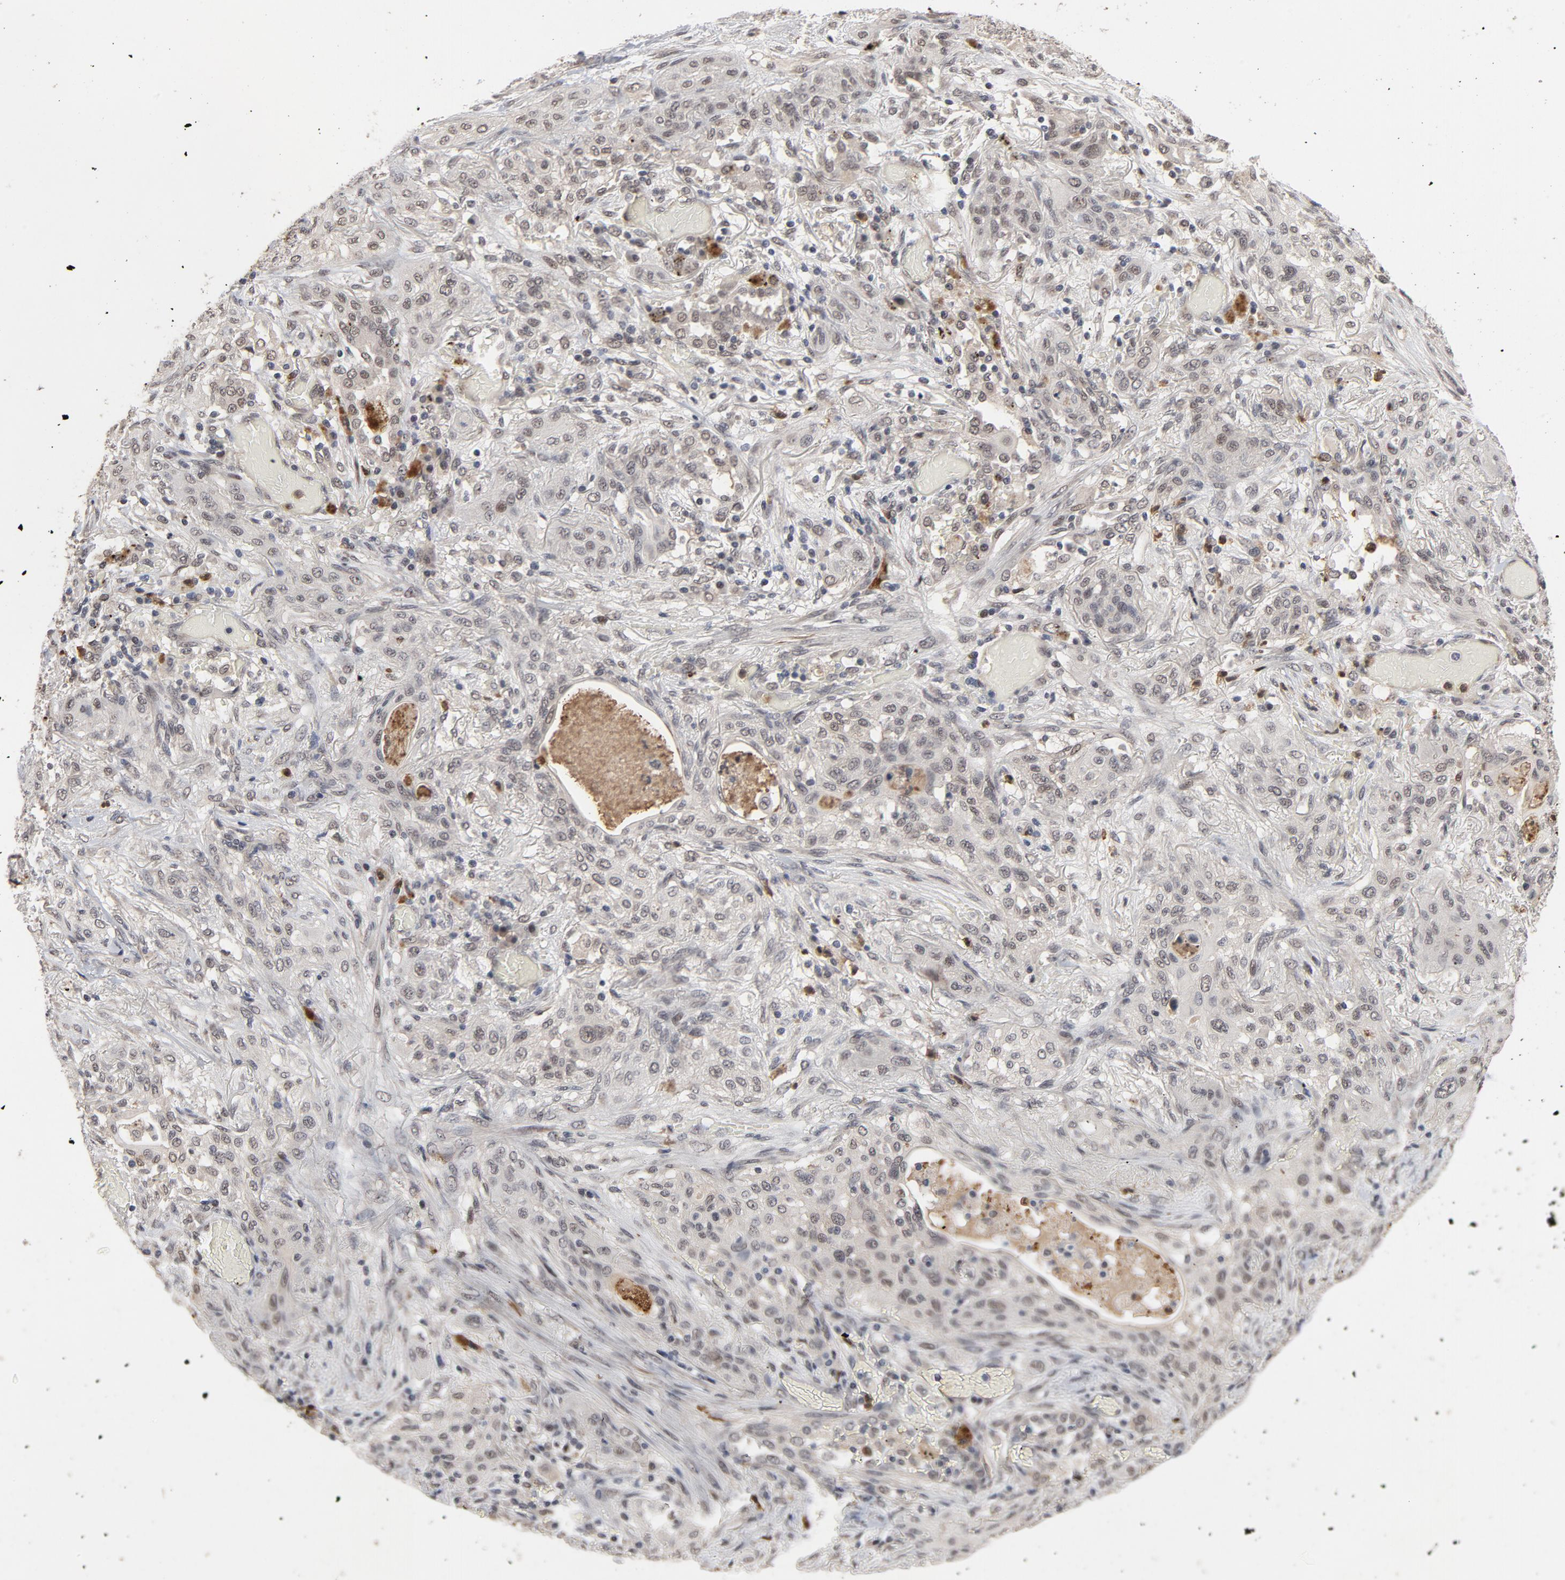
{"staining": {"intensity": "negative", "quantity": "none", "location": "none"}, "tissue": "lung cancer", "cell_type": "Tumor cells", "image_type": "cancer", "snomed": [{"axis": "morphology", "description": "Squamous cell carcinoma, NOS"}, {"axis": "topography", "description": "Lung"}], "caption": "IHC micrograph of neoplastic tissue: lung squamous cell carcinoma stained with DAB (3,3'-diaminobenzidine) displays no significant protein positivity in tumor cells.", "gene": "RTL5", "patient": {"sex": "female", "age": 47}}